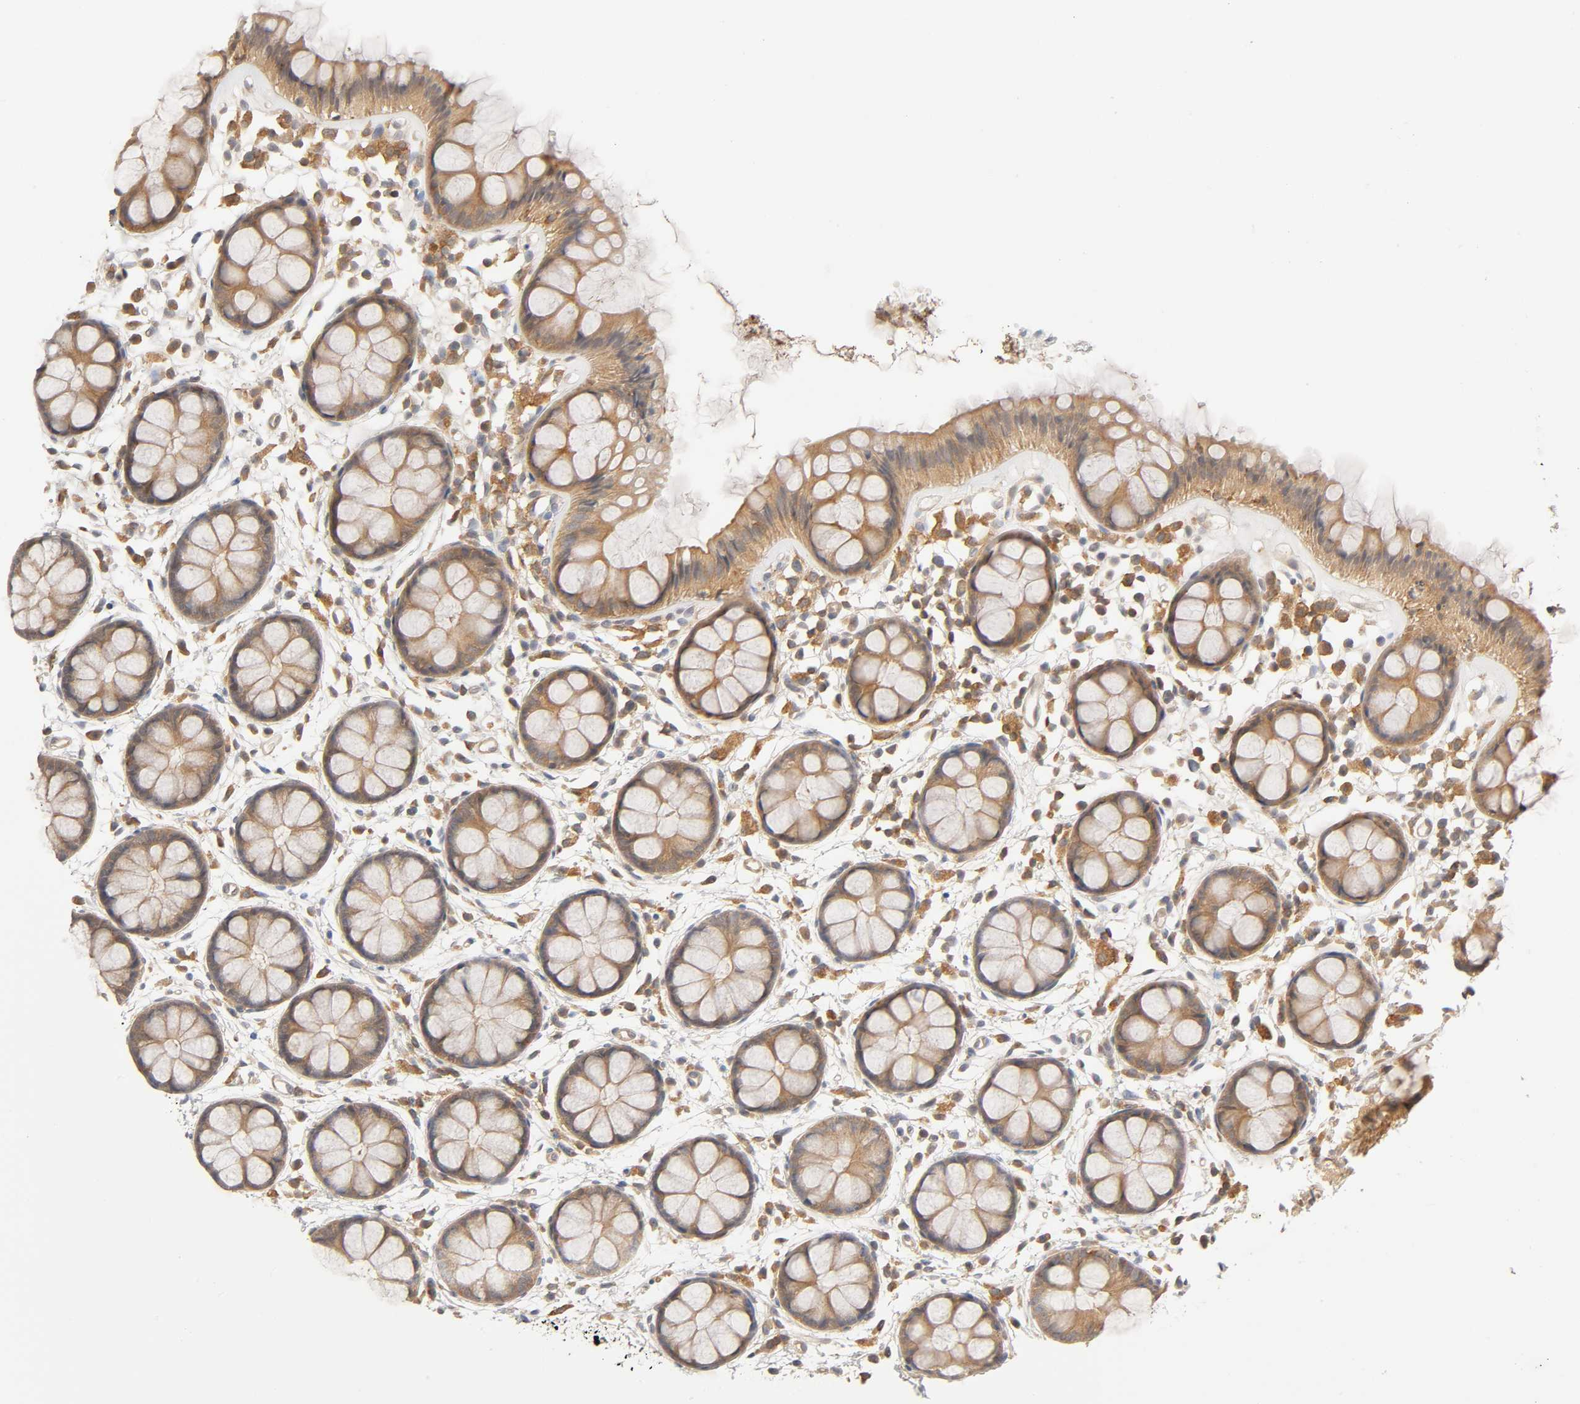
{"staining": {"intensity": "moderate", "quantity": ">75%", "location": "cytoplasmic/membranous"}, "tissue": "rectum", "cell_type": "Glandular cells", "image_type": "normal", "snomed": [{"axis": "morphology", "description": "Normal tissue, NOS"}, {"axis": "topography", "description": "Rectum"}], "caption": "IHC of normal human rectum demonstrates medium levels of moderate cytoplasmic/membranous positivity in approximately >75% of glandular cells.", "gene": "ACTR2", "patient": {"sex": "female", "age": 66}}